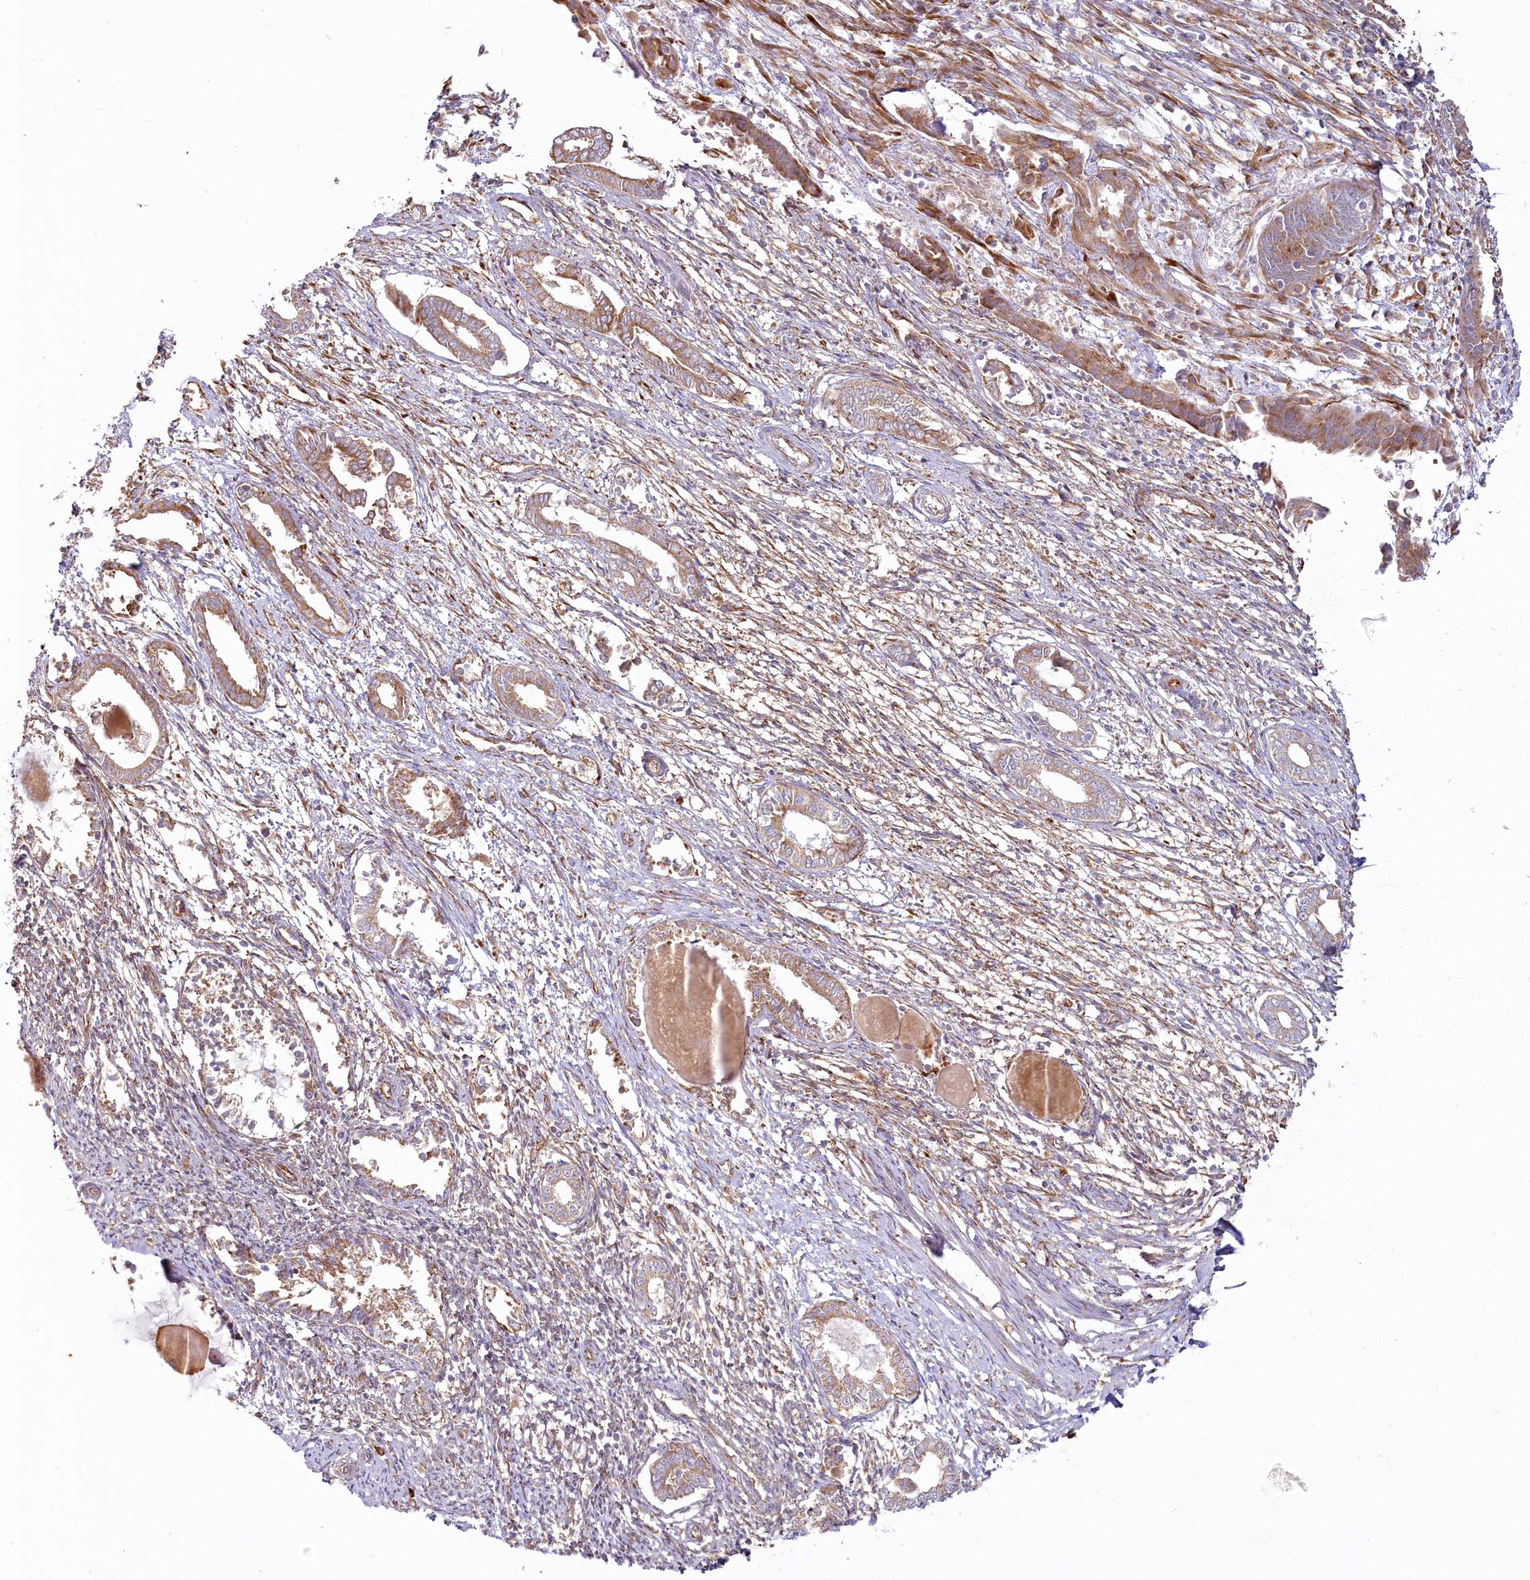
{"staining": {"intensity": "moderate", "quantity": "25%-75%", "location": "cytoplasmic/membranous"}, "tissue": "endometrium", "cell_type": "Cells in endometrial stroma", "image_type": "normal", "snomed": [{"axis": "morphology", "description": "Normal tissue, NOS"}, {"axis": "topography", "description": "Endometrium"}], "caption": "Endometrium stained with DAB IHC reveals medium levels of moderate cytoplasmic/membranous expression in approximately 25%-75% of cells in endometrial stroma.", "gene": "HARS2", "patient": {"sex": "female", "age": 56}}